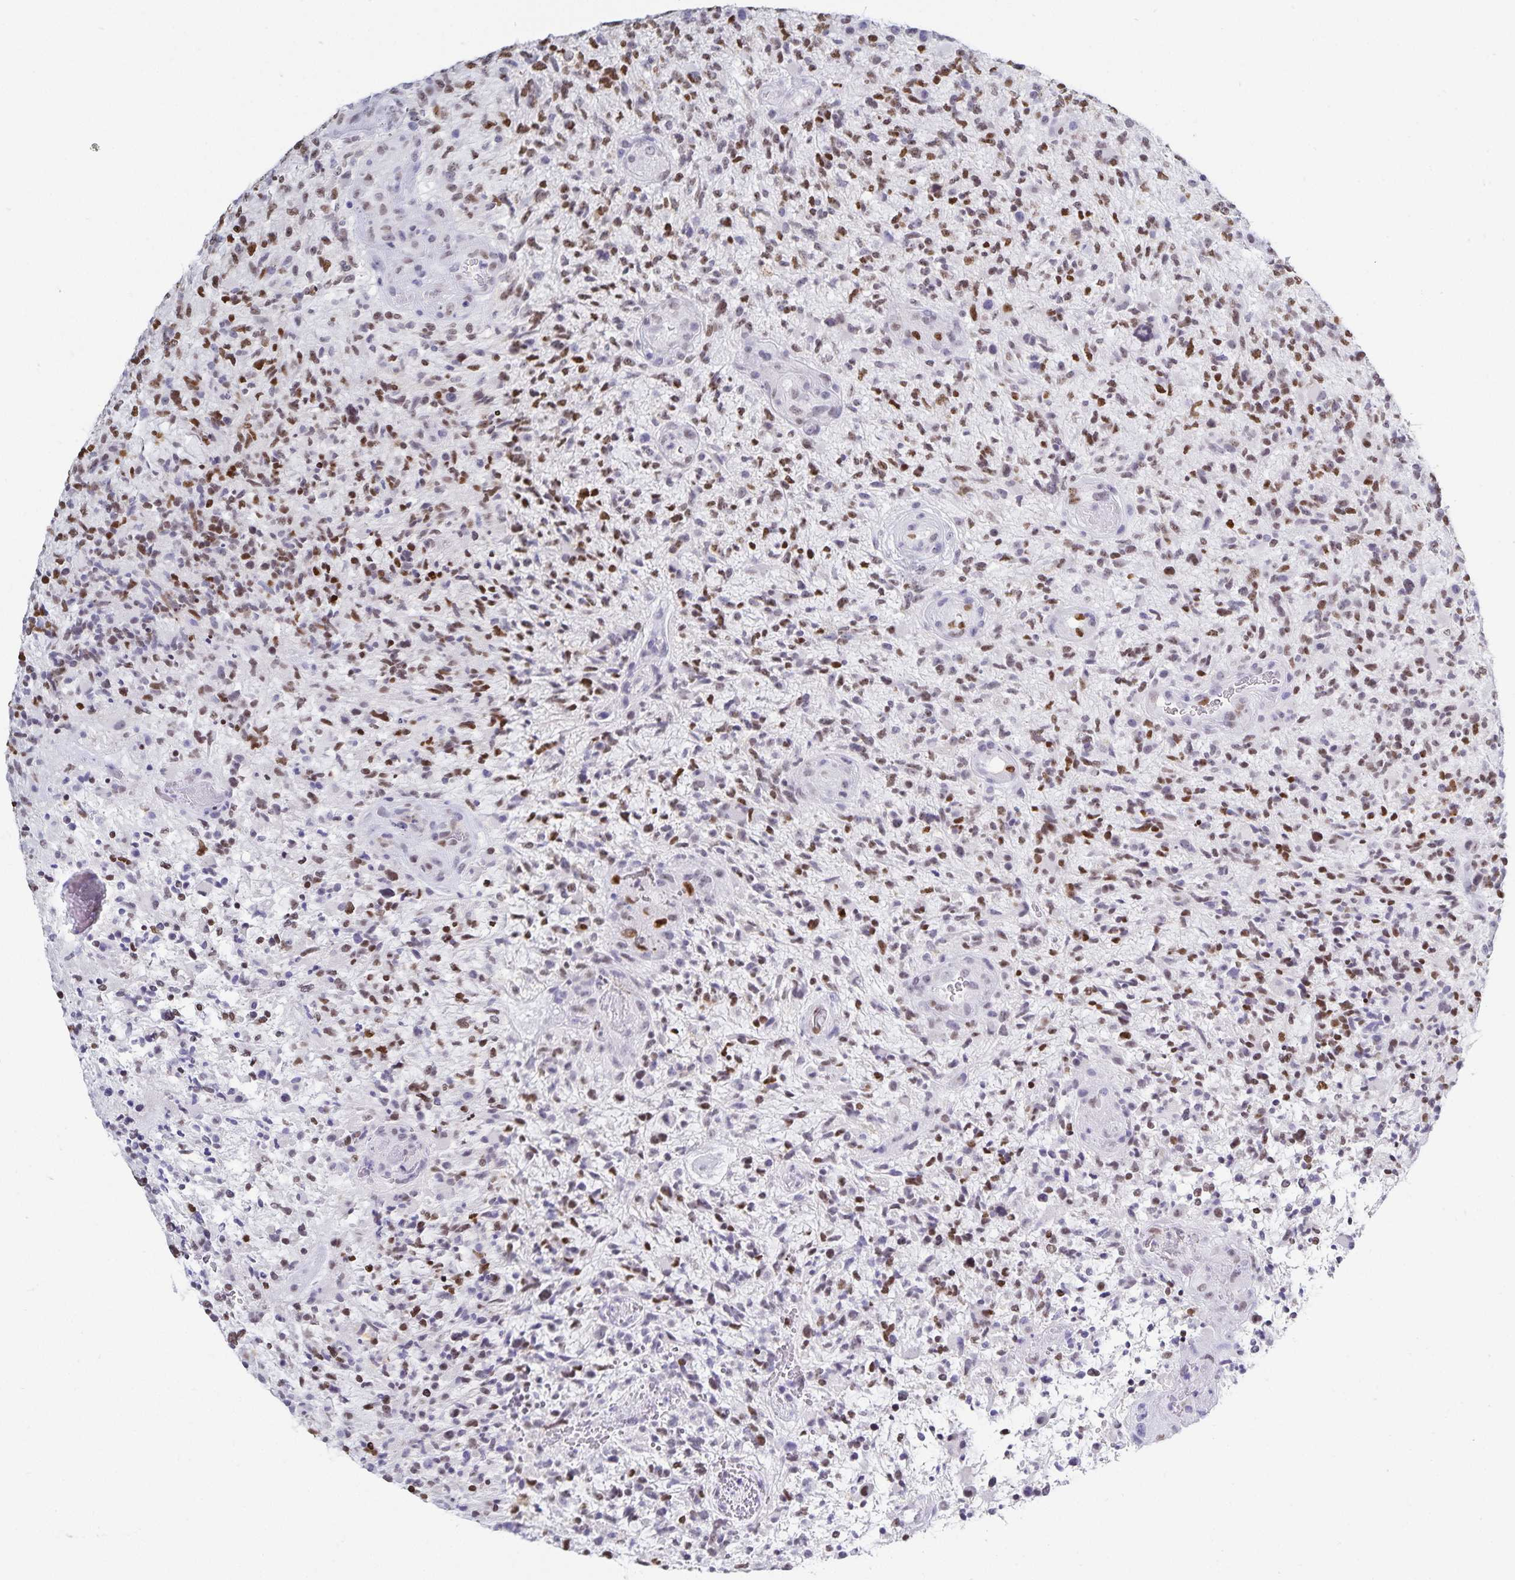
{"staining": {"intensity": "moderate", "quantity": "25%-75%", "location": "nuclear"}, "tissue": "glioma", "cell_type": "Tumor cells", "image_type": "cancer", "snomed": [{"axis": "morphology", "description": "Glioma, malignant, High grade"}, {"axis": "topography", "description": "Brain"}], "caption": "Glioma was stained to show a protein in brown. There is medium levels of moderate nuclear positivity in approximately 25%-75% of tumor cells.", "gene": "HMGB3", "patient": {"sex": "female", "age": 71}}